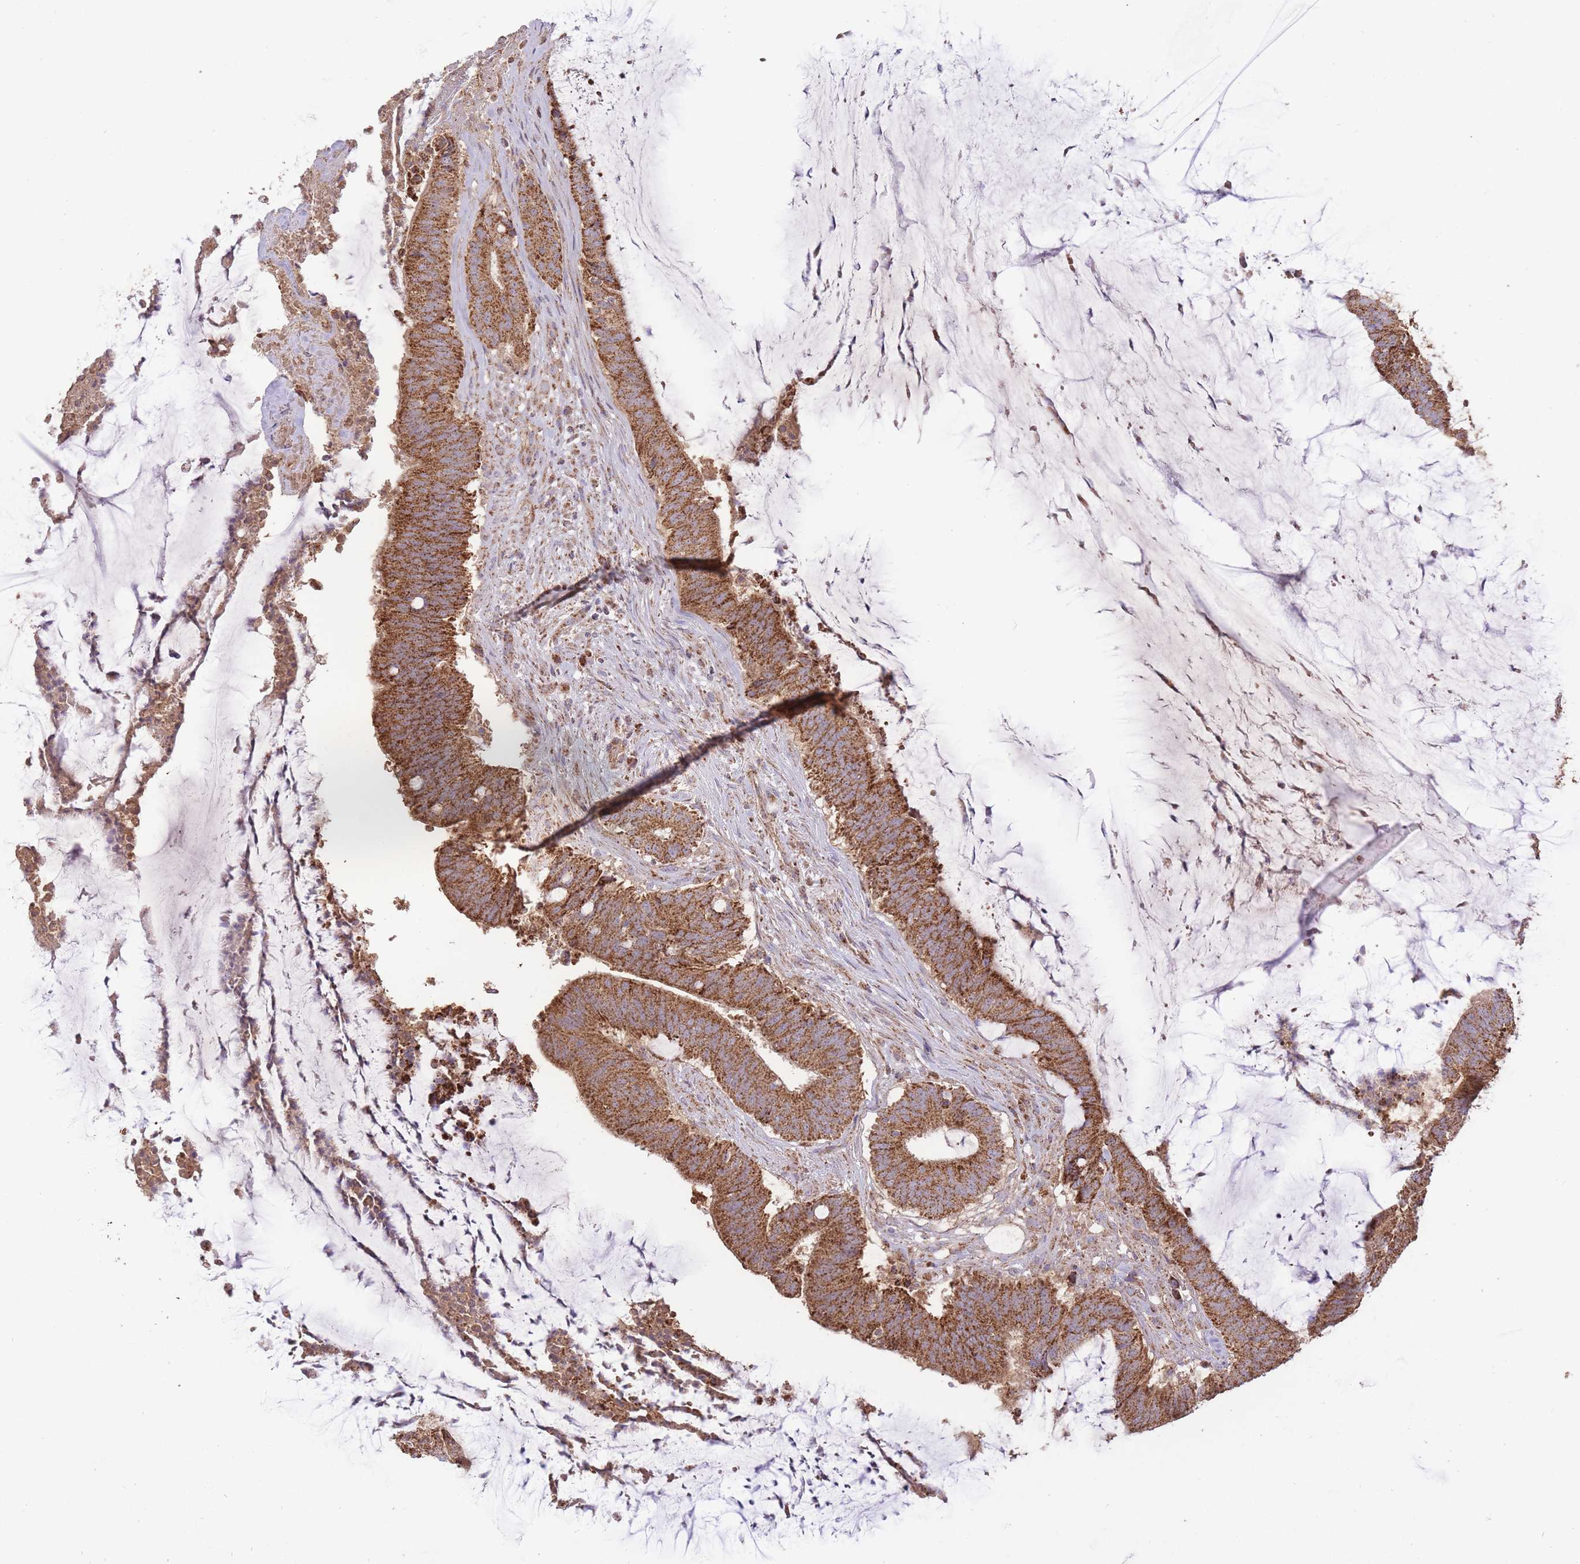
{"staining": {"intensity": "strong", "quantity": ">75%", "location": "cytoplasmic/membranous"}, "tissue": "colorectal cancer", "cell_type": "Tumor cells", "image_type": "cancer", "snomed": [{"axis": "morphology", "description": "Adenocarcinoma, NOS"}, {"axis": "topography", "description": "Colon"}], "caption": "IHC micrograph of neoplastic tissue: colorectal cancer stained using immunohistochemistry (IHC) demonstrates high levels of strong protein expression localized specifically in the cytoplasmic/membranous of tumor cells, appearing as a cytoplasmic/membranous brown color.", "gene": "PREP", "patient": {"sex": "female", "age": 43}}